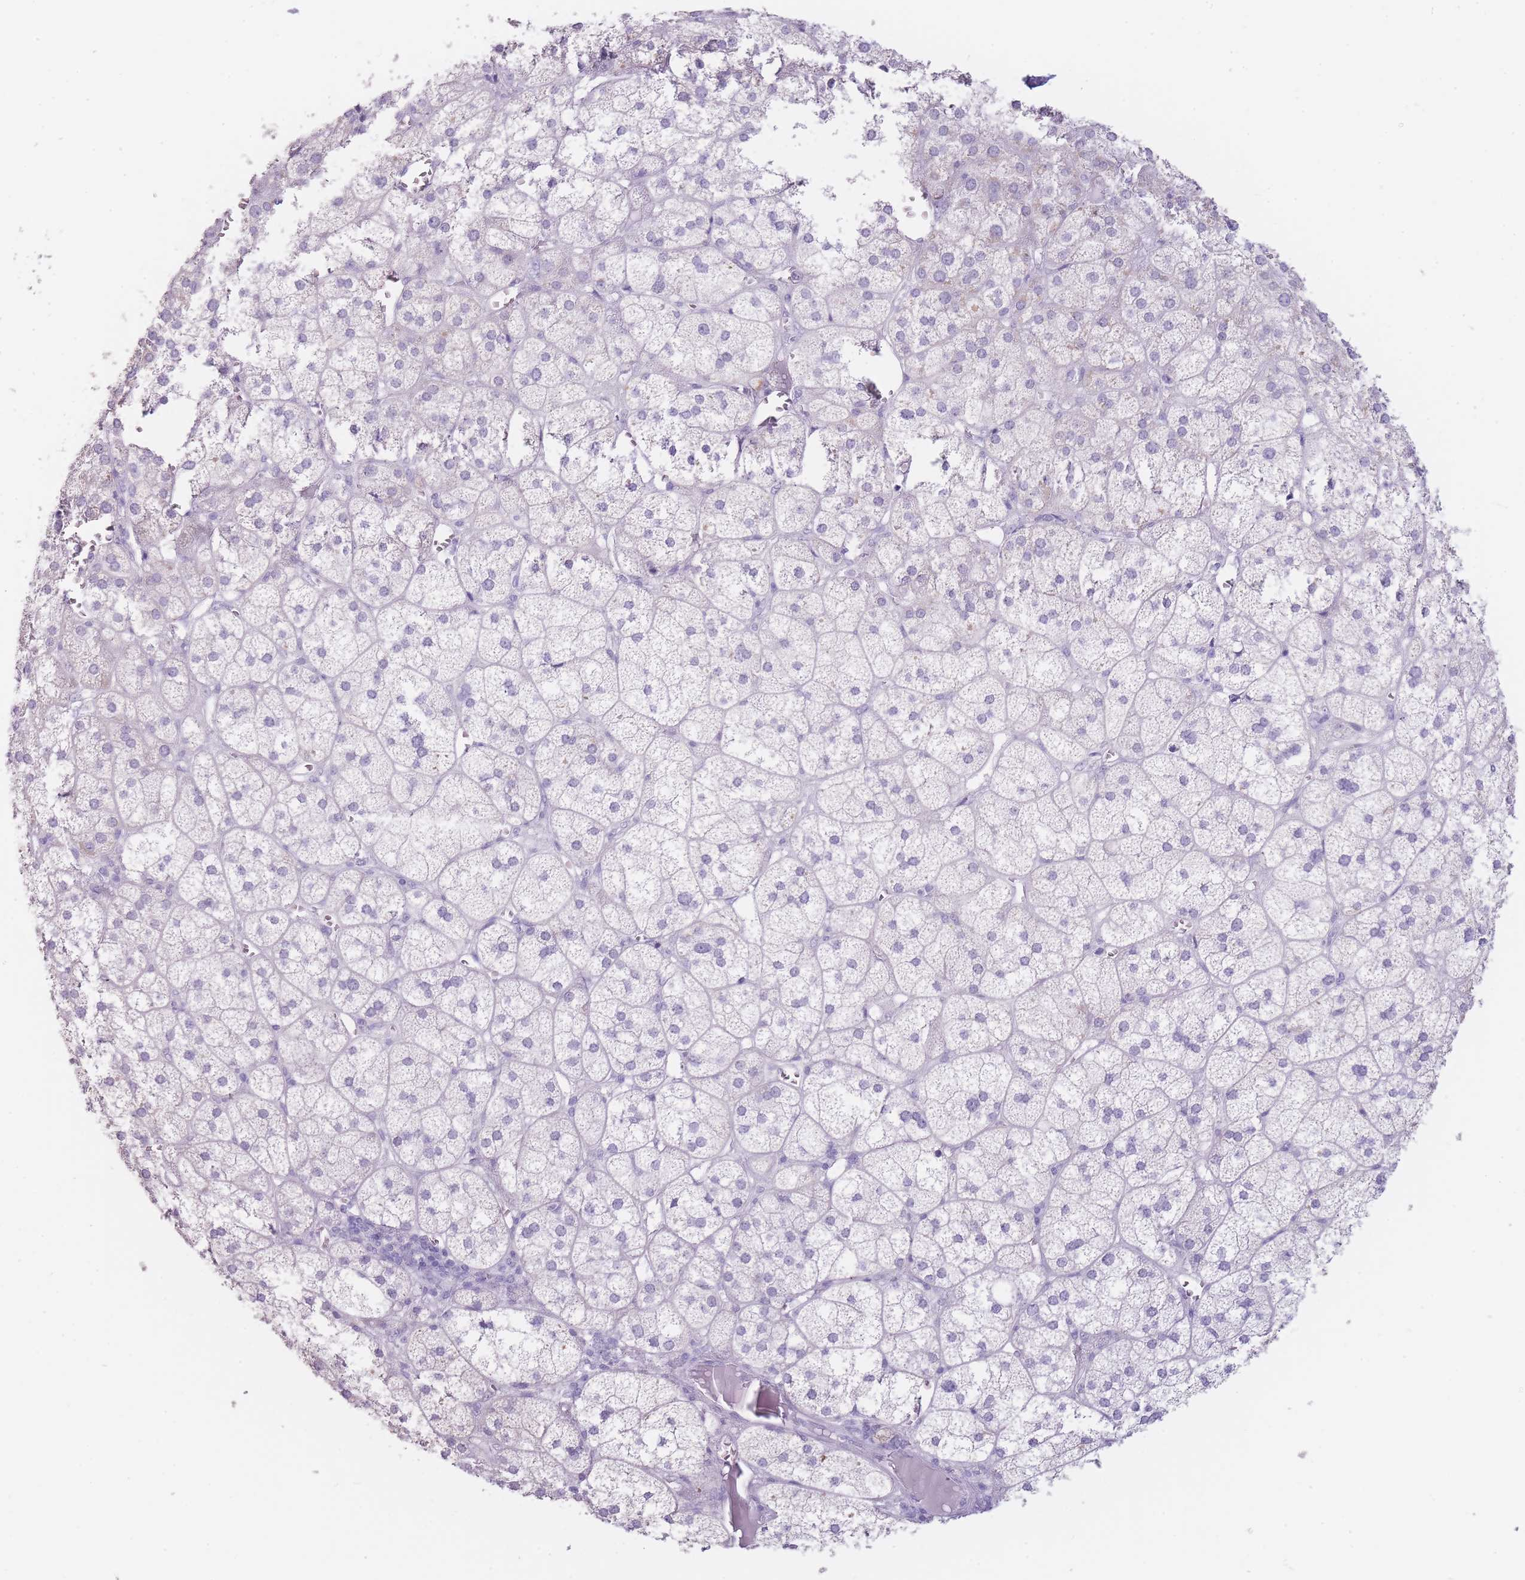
{"staining": {"intensity": "negative", "quantity": "none", "location": "none"}, "tissue": "adrenal gland", "cell_type": "Glandular cells", "image_type": "normal", "snomed": [{"axis": "morphology", "description": "Normal tissue, NOS"}, {"axis": "topography", "description": "Adrenal gland"}], "caption": "IHC photomicrograph of unremarkable adrenal gland: adrenal gland stained with DAB (3,3'-diaminobenzidine) shows no significant protein positivity in glandular cells.", "gene": "DCANP1", "patient": {"sex": "female", "age": 61}}